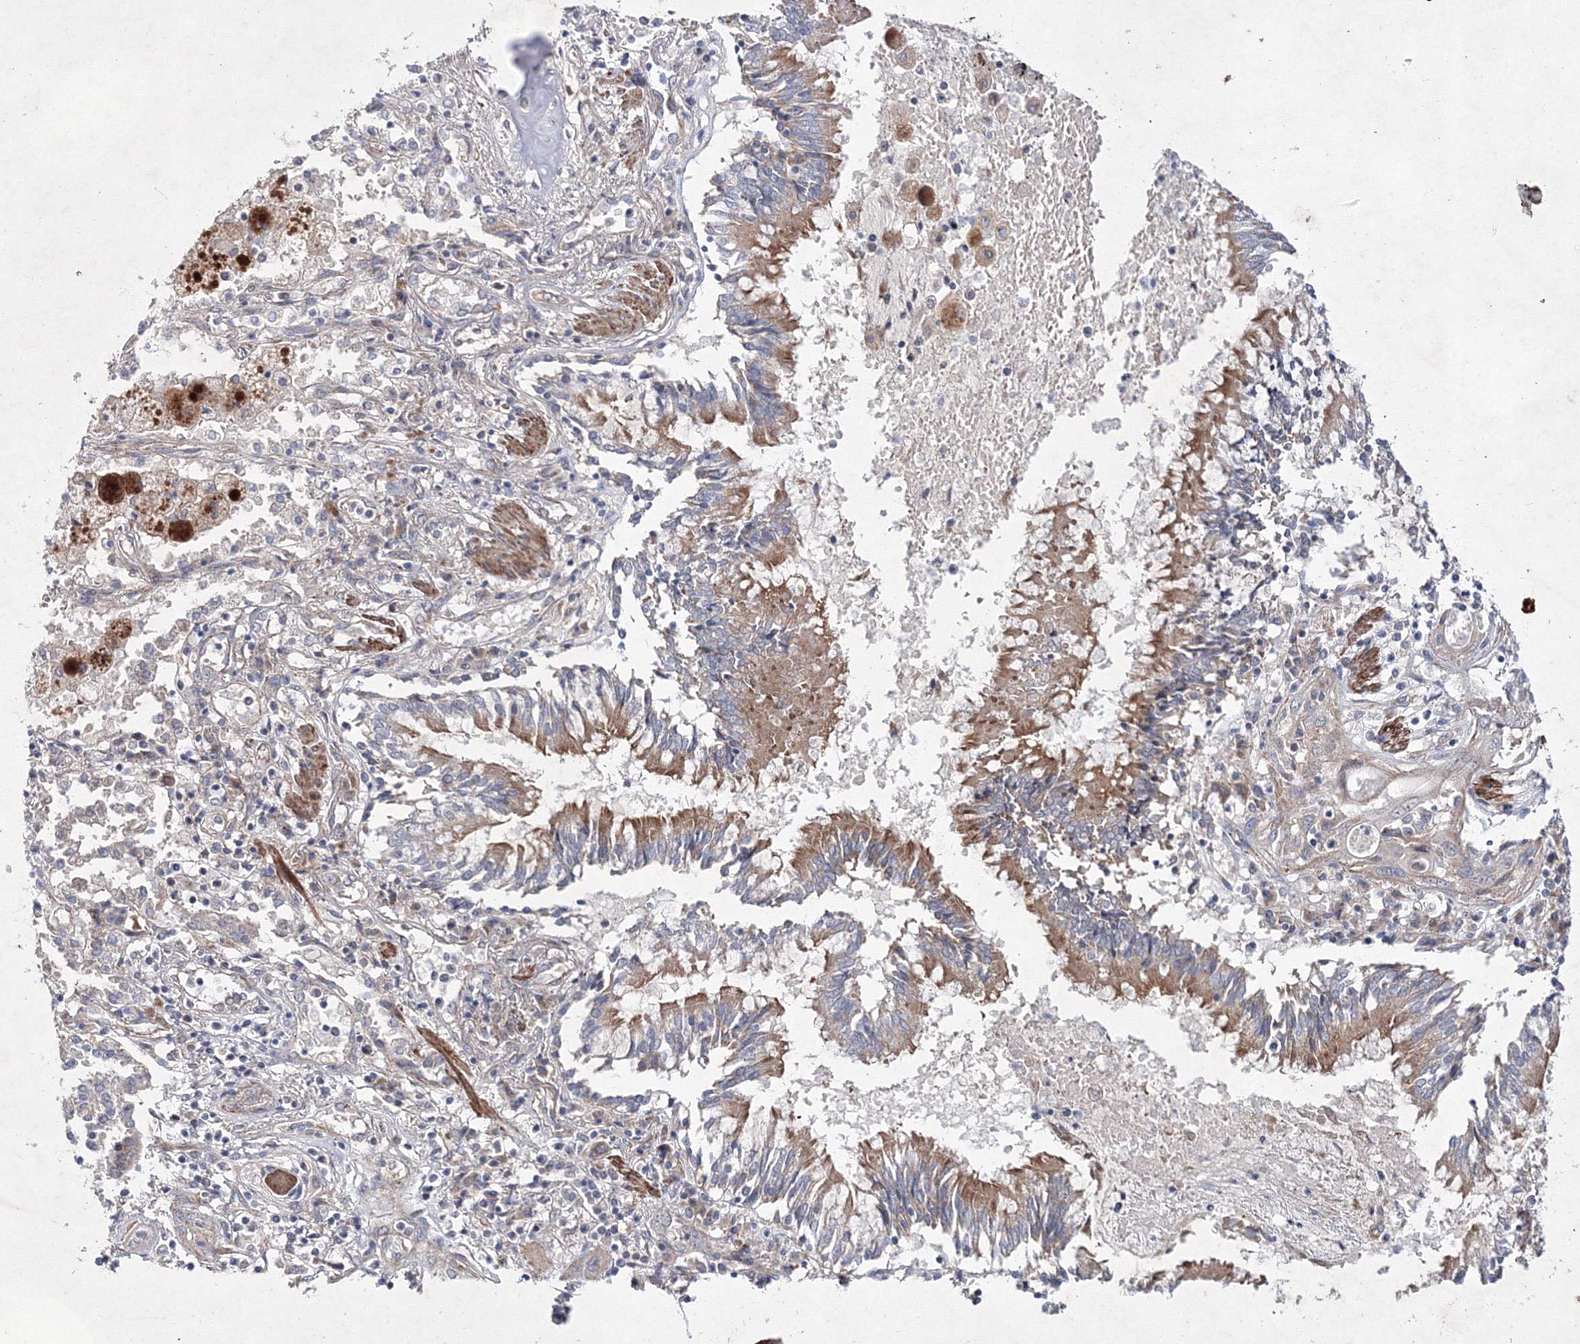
{"staining": {"intensity": "weak", "quantity": "<25%", "location": "cytoplasmic/membranous"}, "tissue": "lung cancer", "cell_type": "Tumor cells", "image_type": "cancer", "snomed": [{"axis": "morphology", "description": "Squamous cell carcinoma, NOS"}, {"axis": "topography", "description": "Lung"}], "caption": "DAB (3,3'-diaminobenzidine) immunohistochemical staining of lung squamous cell carcinoma demonstrates no significant expression in tumor cells.", "gene": "GFM1", "patient": {"sex": "female", "age": 47}}